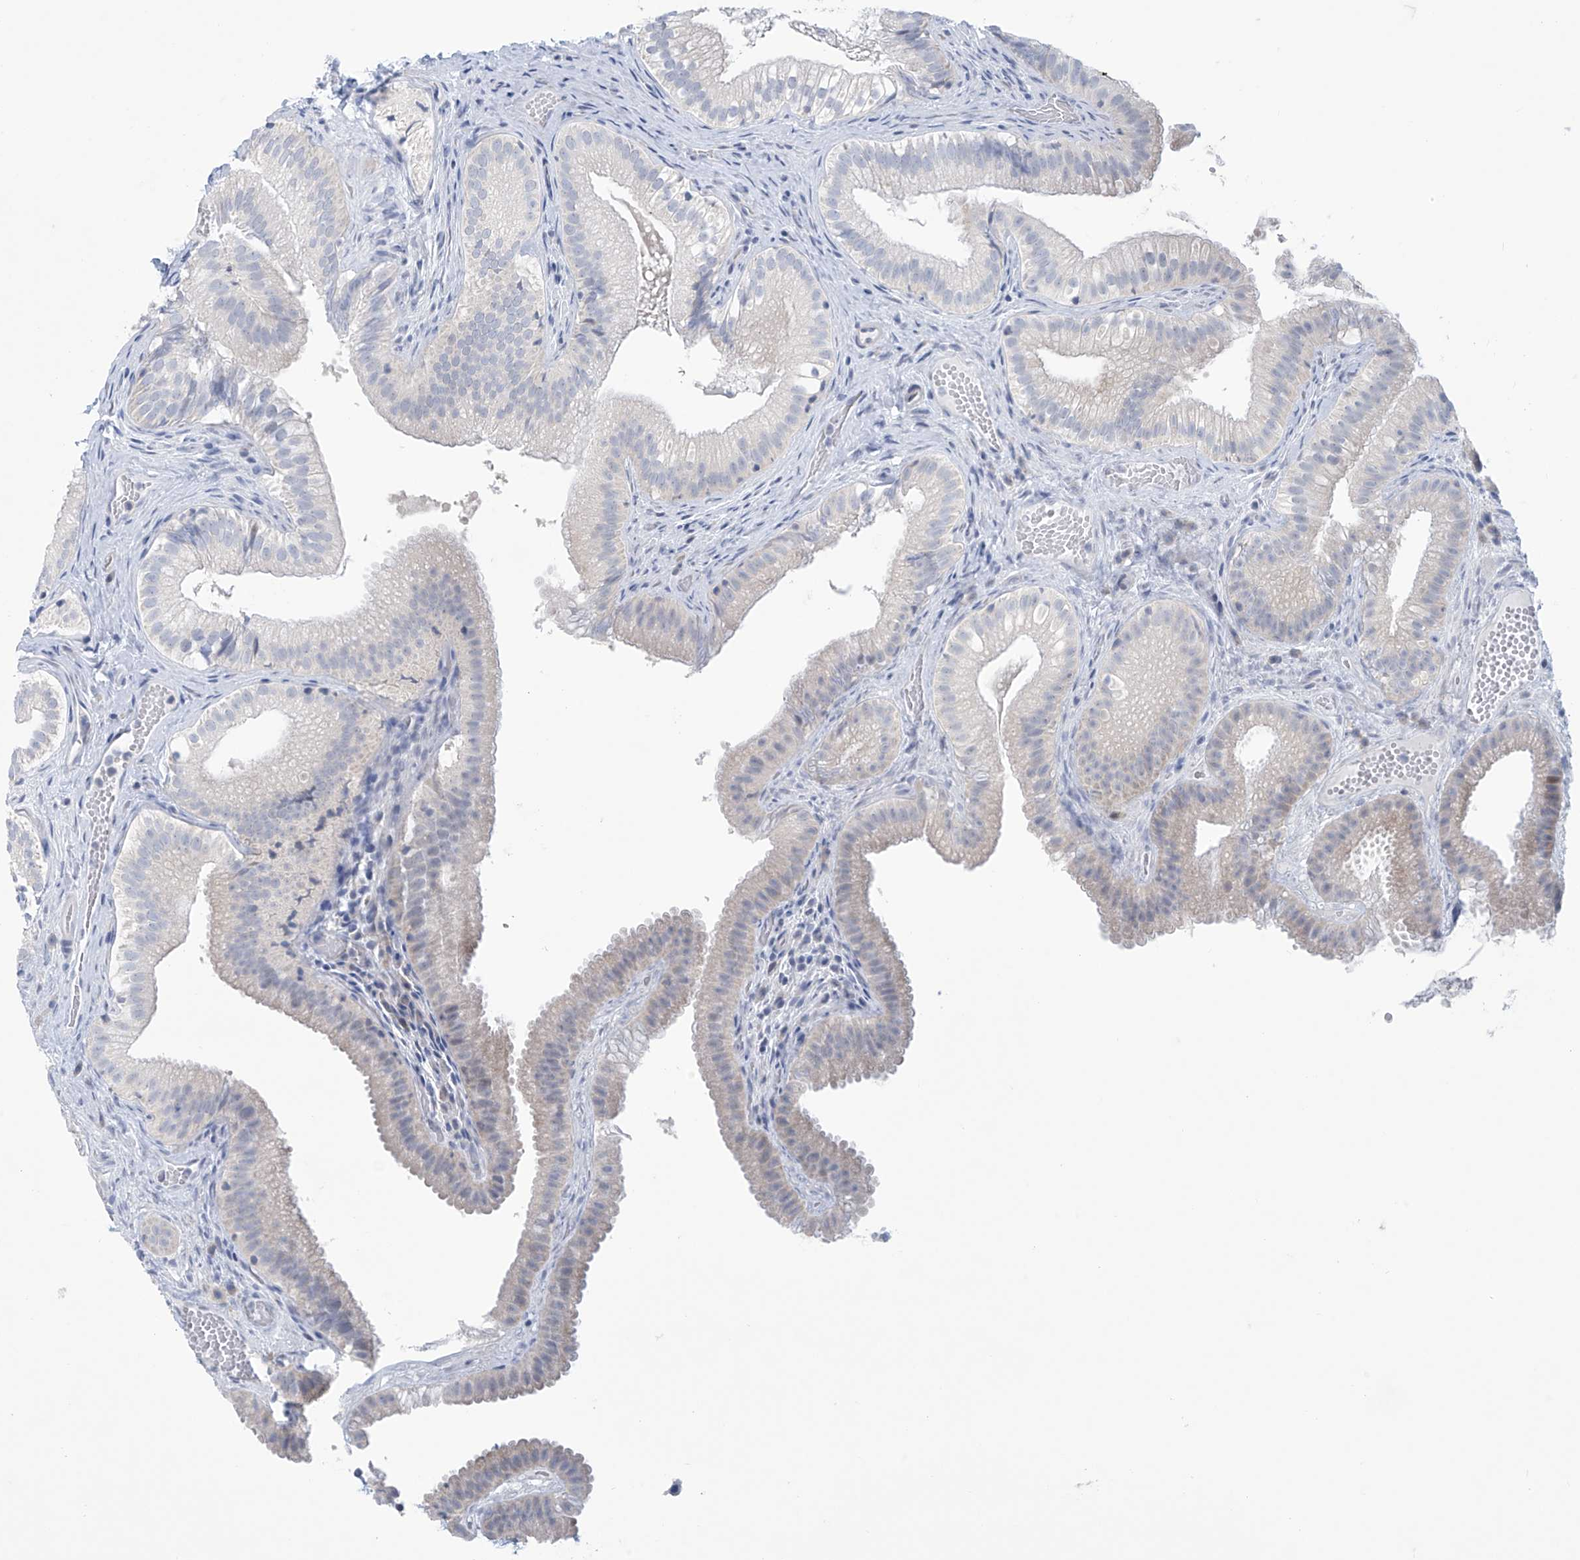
{"staining": {"intensity": "negative", "quantity": "none", "location": "none"}, "tissue": "gallbladder", "cell_type": "Glandular cells", "image_type": "normal", "snomed": [{"axis": "morphology", "description": "Normal tissue, NOS"}, {"axis": "topography", "description": "Gallbladder"}], "caption": "Glandular cells show no significant positivity in unremarkable gallbladder.", "gene": "SLC35A5", "patient": {"sex": "female", "age": 30}}